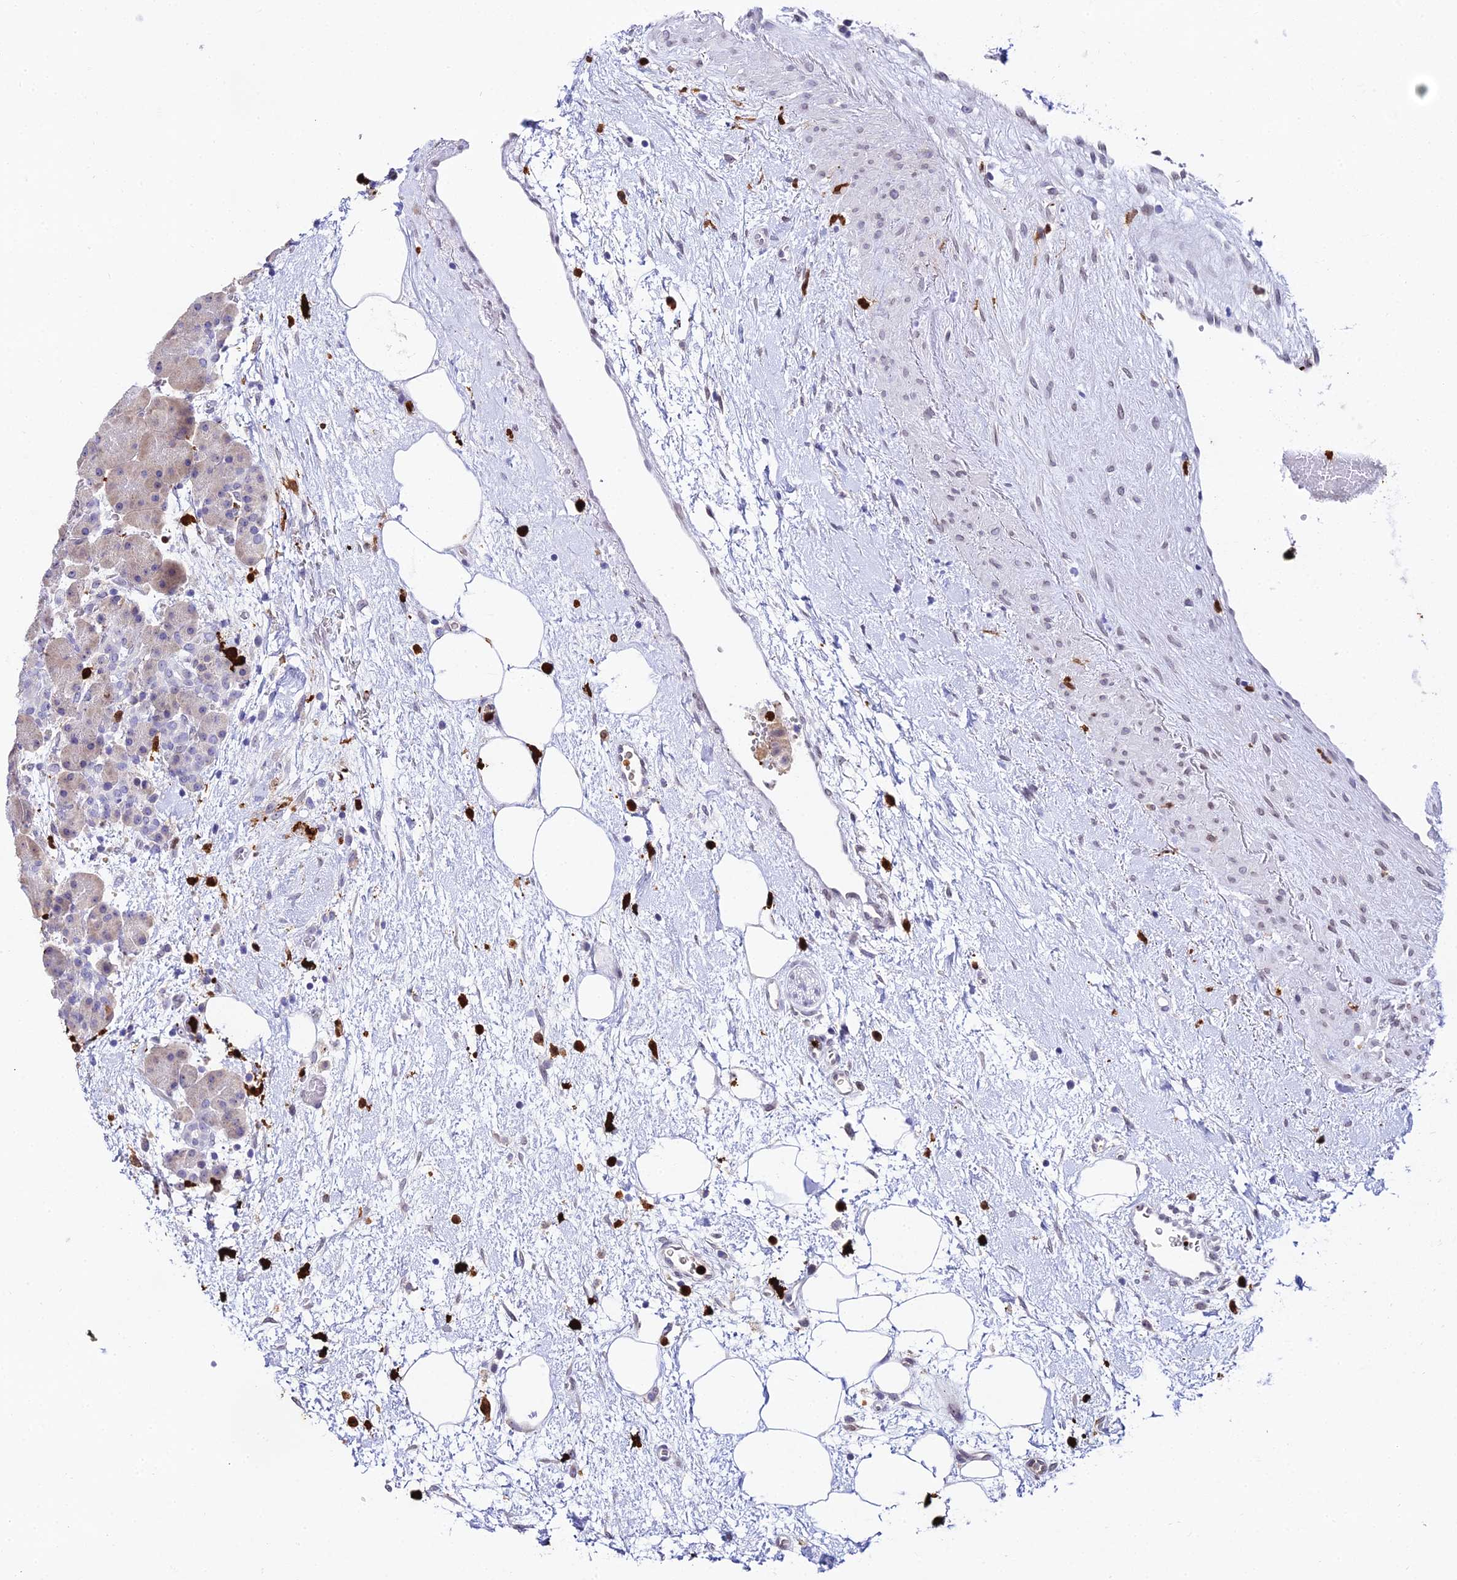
{"staining": {"intensity": "weak", "quantity": "<25%", "location": "cytoplasmic/membranous"}, "tissue": "pancreas", "cell_type": "Exocrine glandular cells", "image_type": "normal", "snomed": [{"axis": "morphology", "description": "Normal tissue, NOS"}, {"axis": "topography", "description": "Pancreas"}], "caption": "High magnification brightfield microscopy of unremarkable pancreas stained with DAB (3,3'-diaminobenzidine) (brown) and counterstained with hematoxylin (blue): exocrine glandular cells show no significant positivity.", "gene": "MCM10", "patient": {"sex": "male", "age": 66}}